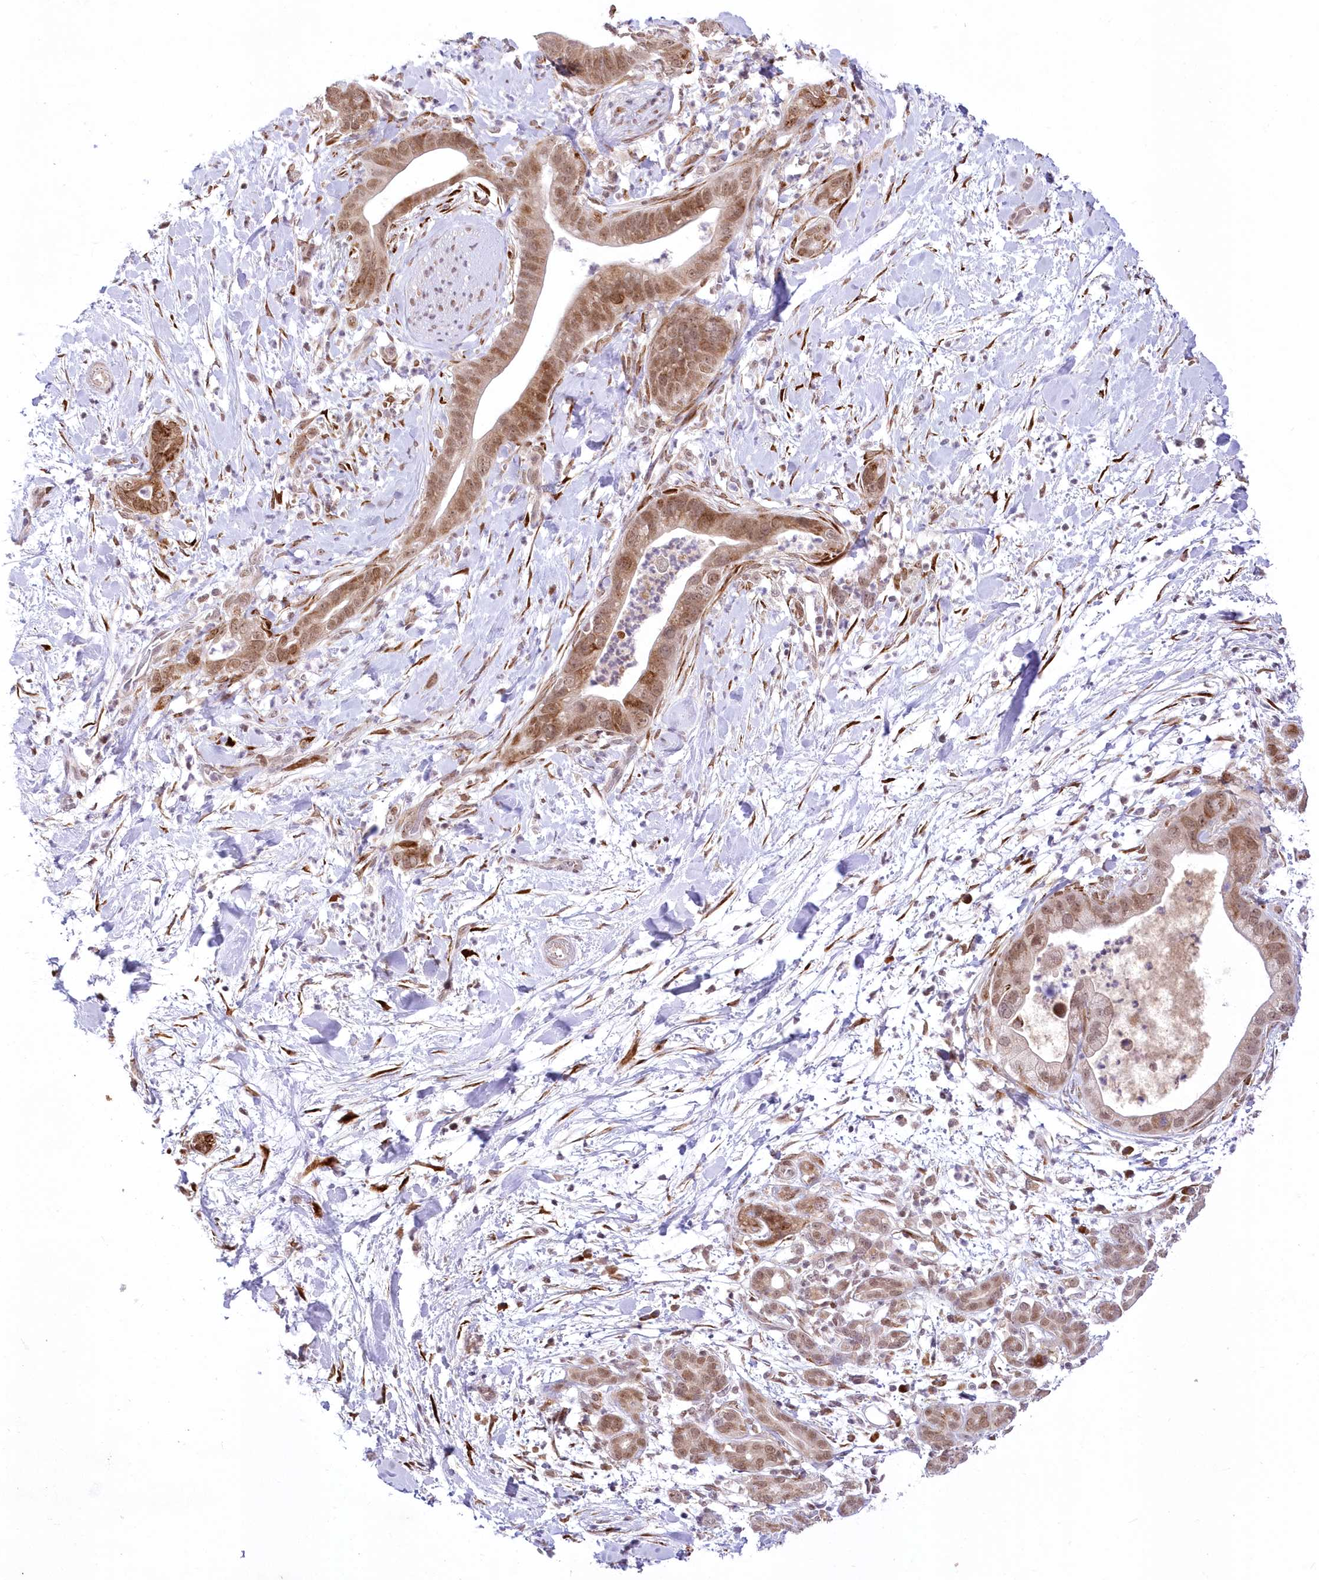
{"staining": {"intensity": "moderate", "quantity": ">75%", "location": "cytoplasmic/membranous,nuclear"}, "tissue": "pancreatic cancer", "cell_type": "Tumor cells", "image_type": "cancer", "snomed": [{"axis": "morphology", "description": "Adenocarcinoma, NOS"}, {"axis": "topography", "description": "Pancreas"}], "caption": "Tumor cells exhibit moderate cytoplasmic/membranous and nuclear staining in approximately >75% of cells in pancreatic adenocarcinoma. The staining was performed using DAB, with brown indicating positive protein expression. Nuclei are stained blue with hematoxylin.", "gene": "LDB1", "patient": {"sex": "female", "age": 78}}